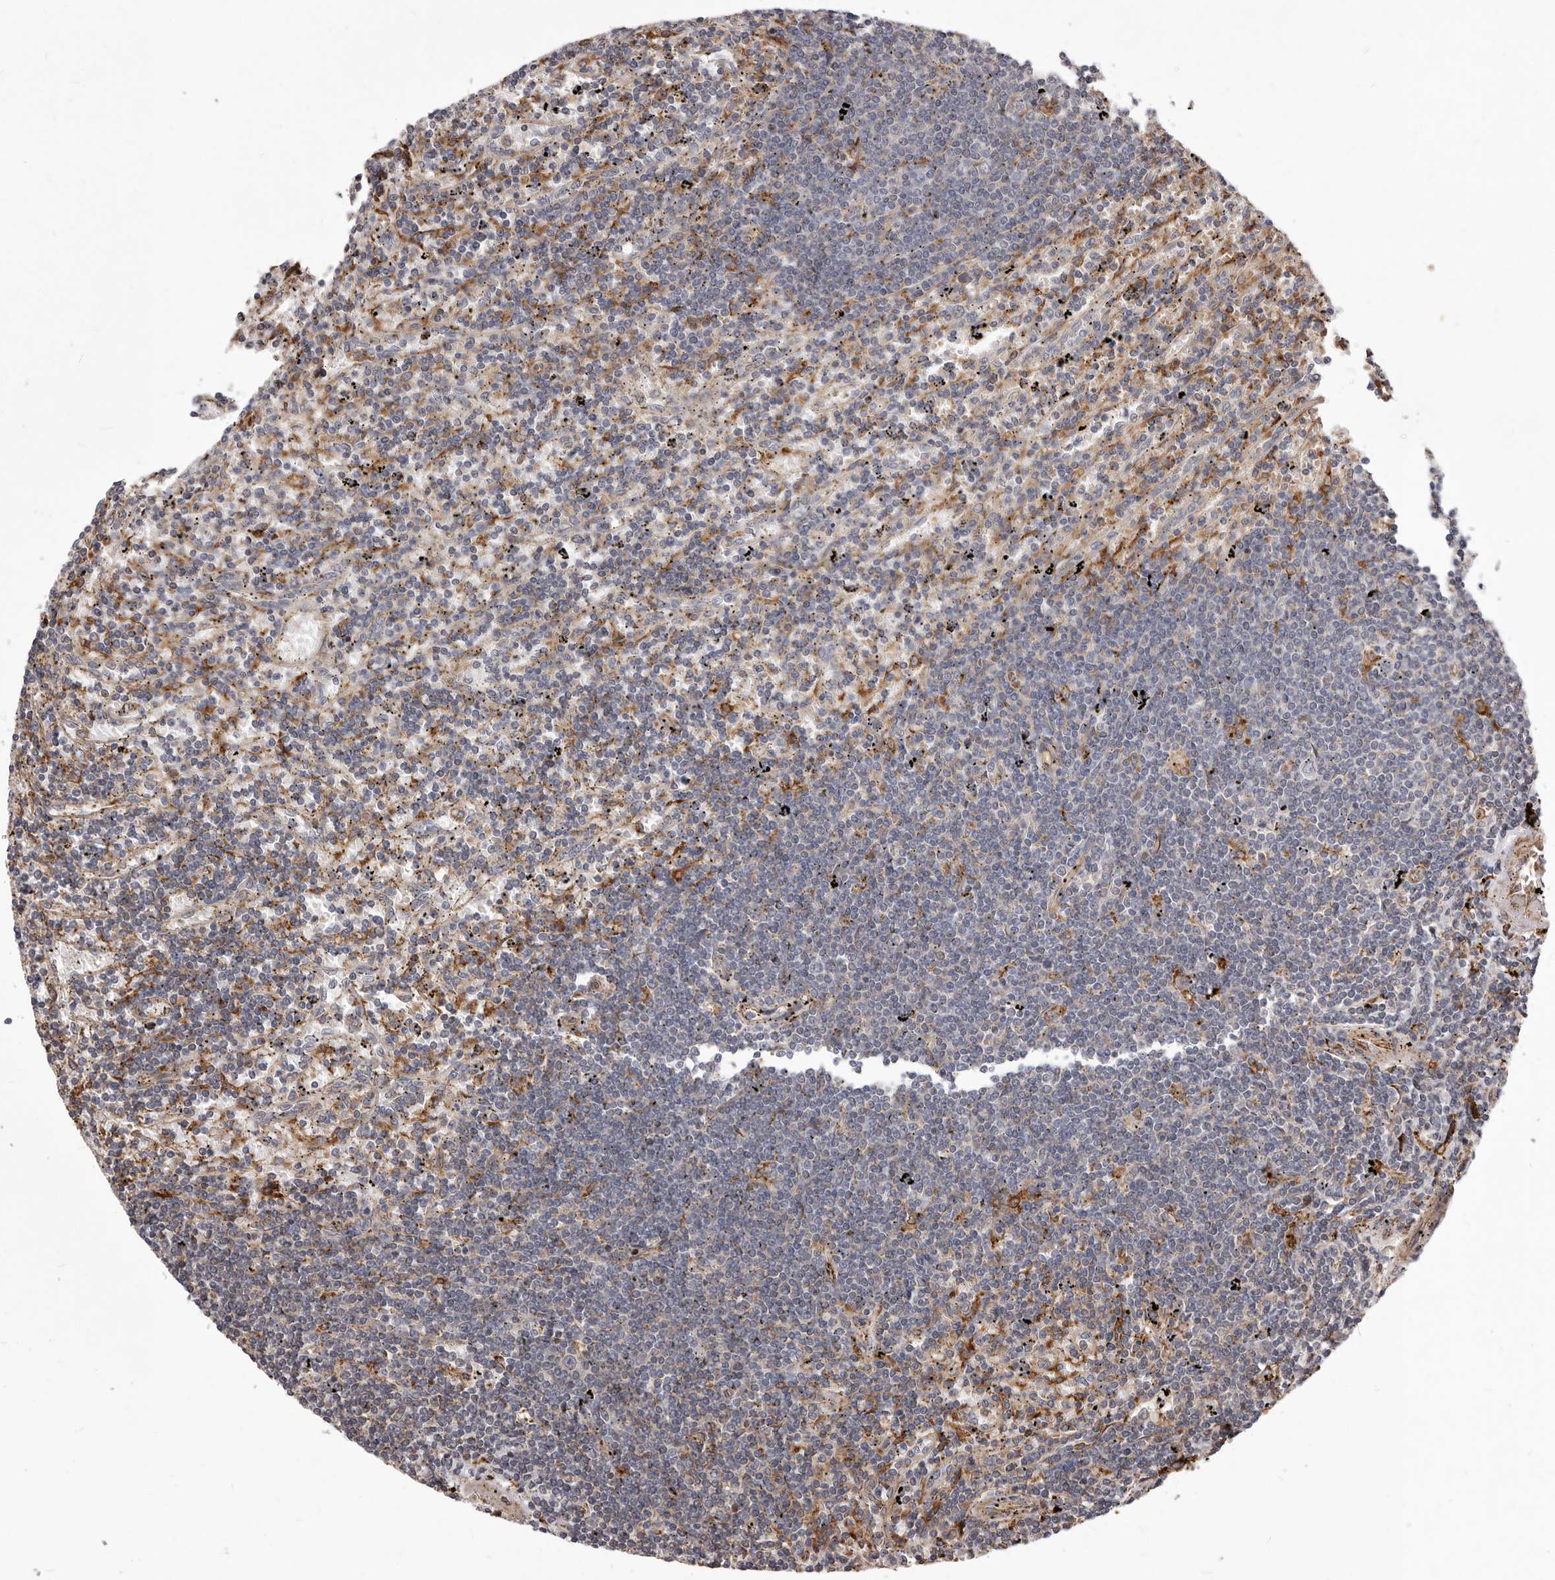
{"staining": {"intensity": "negative", "quantity": "none", "location": "none"}, "tissue": "lymphoma", "cell_type": "Tumor cells", "image_type": "cancer", "snomed": [{"axis": "morphology", "description": "Malignant lymphoma, non-Hodgkin's type, Low grade"}, {"axis": "topography", "description": "Spleen"}], "caption": "This histopathology image is of low-grade malignant lymphoma, non-Hodgkin's type stained with immunohistochemistry to label a protein in brown with the nuclei are counter-stained blue. There is no positivity in tumor cells.", "gene": "ALPK1", "patient": {"sex": "male", "age": 76}}